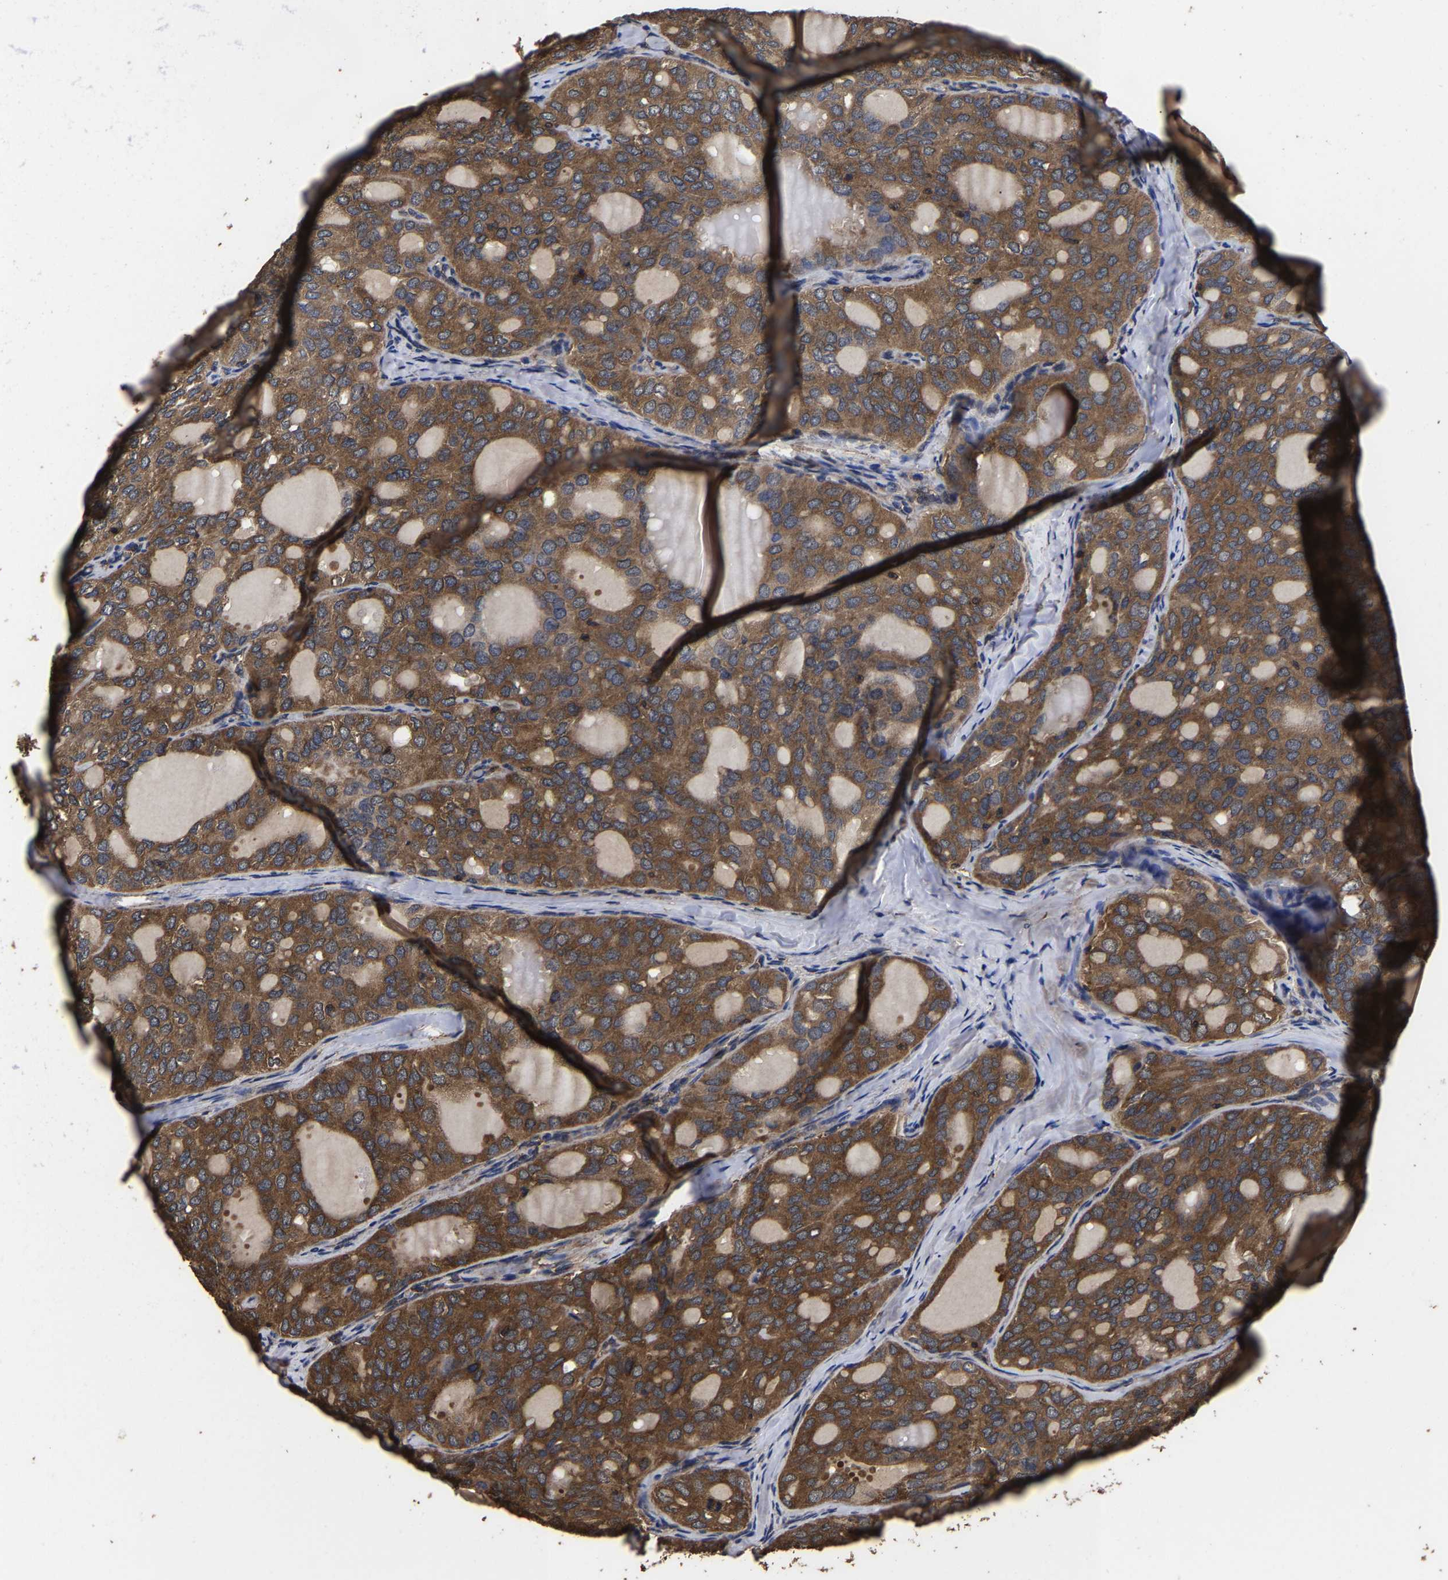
{"staining": {"intensity": "moderate", "quantity": ">75%", "location": "cytoplasmic/membranous"}, "tissue": "thyroid cancer", "cell_type": "Tumor cells", "image_type": "cancer", "snomed": [{"axis": "morphology", "description": "Follicular adenoma carcinoma, NOS"}, {"axis": "topography", "description": "Thyroid gland"}], "caption": "DAB immunohistochemical staining of thyroid cancer exhibits moderate cytoplasmic/membranous protein positivity in about >75% of tumor cells.", "gene": "ITCH", "patient": {"sex": "male", "age": 75}}